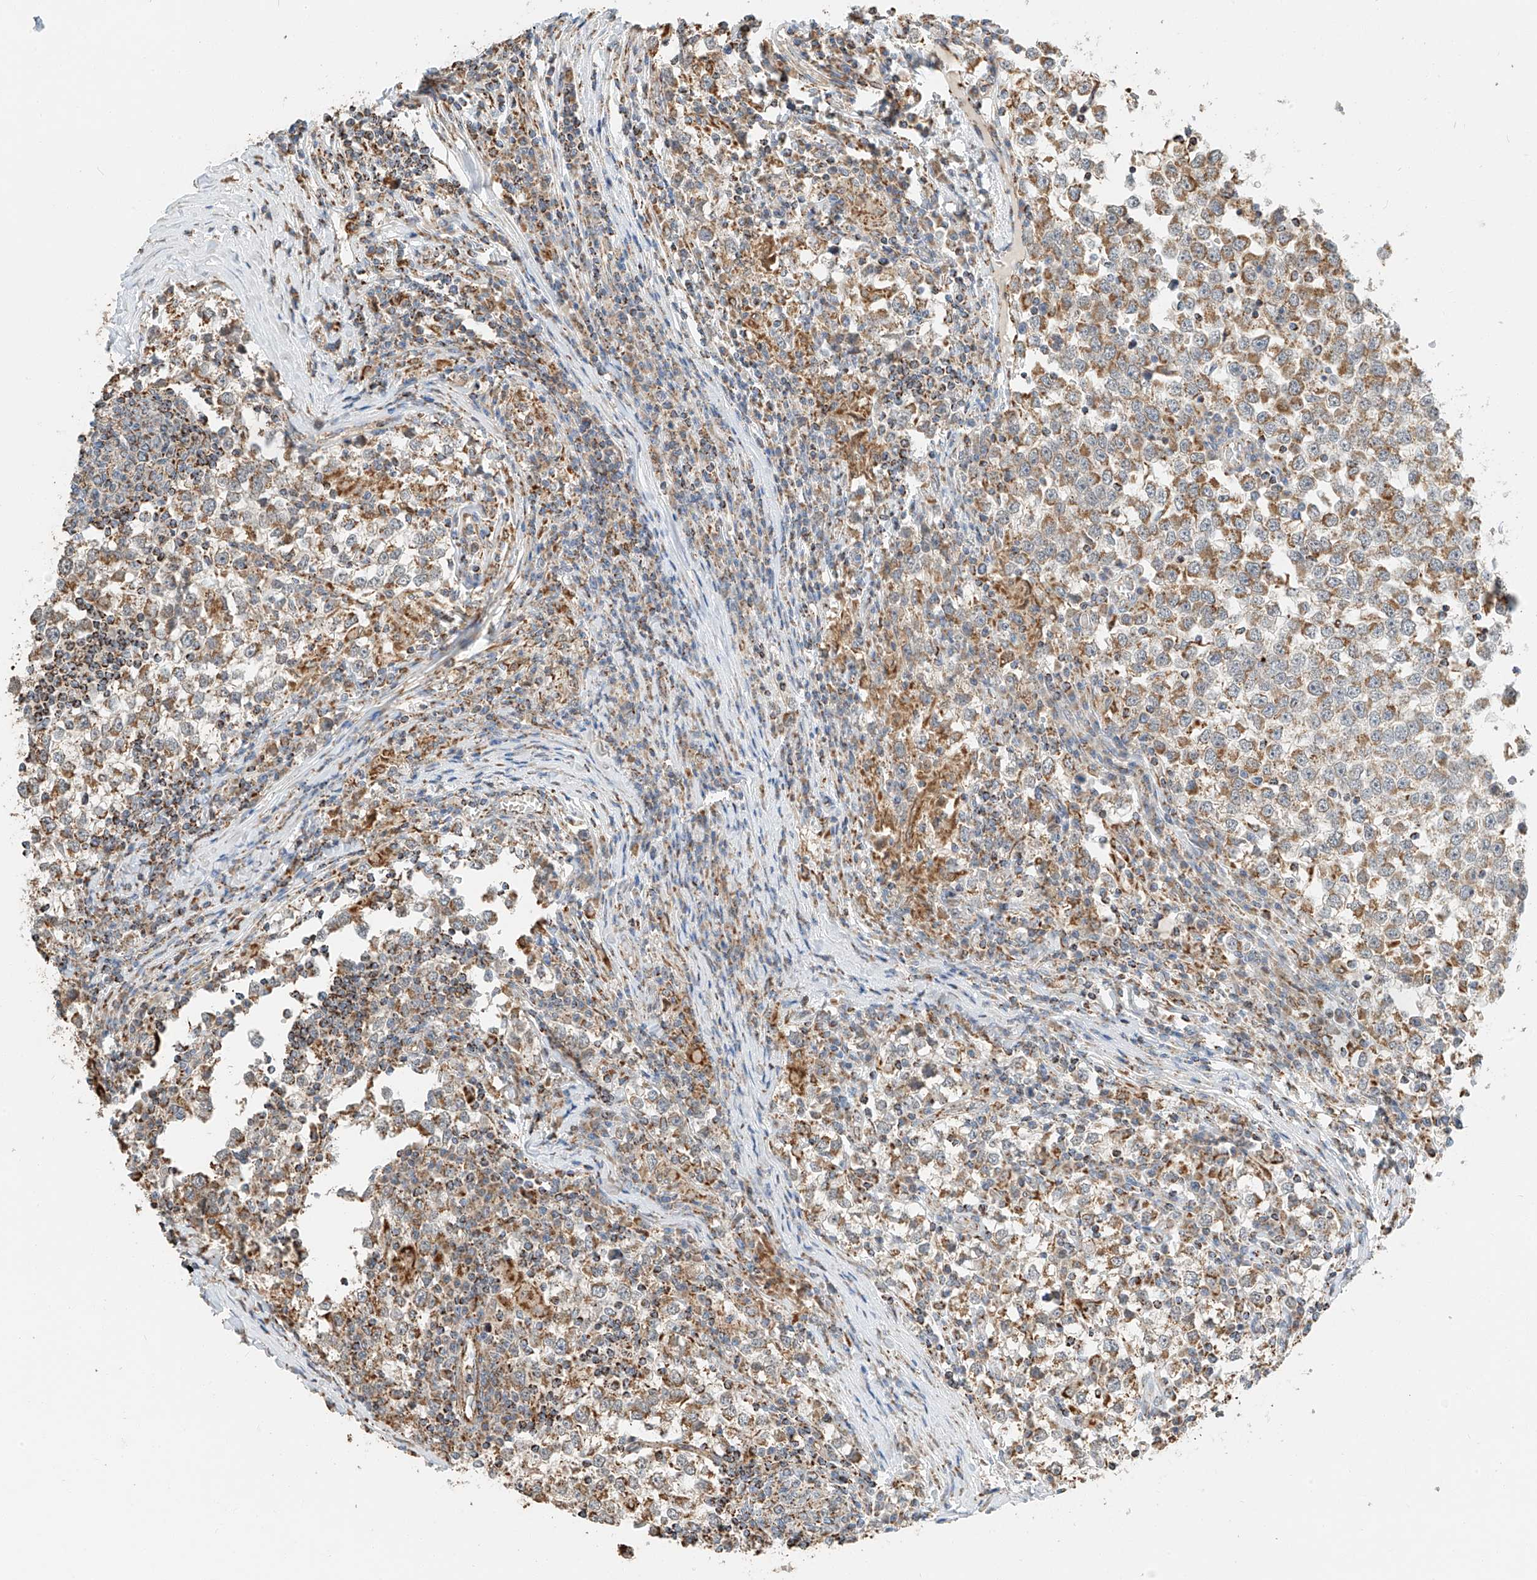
{"staining": {"intensity": "moderate", "quantity": ">75%", "location": "cytoplasmic/membranous"}, "tissue": "testis cancer", "cell_type": "Tumor cells", "image_type": "cancer", "snomed": [{"axis": "morphology", "description": "Seminoma, NOS"}, {"axis": "topography", "description": "Testis"}], "caption": "Testis cancer was stained to show a protein in brown. There is medium levels of moderate cytoplasmic/membranous expression in approximately >75% of tumor cells.", "gene": "YIPF7", "patient": {"sex": "male", "age": 65}}